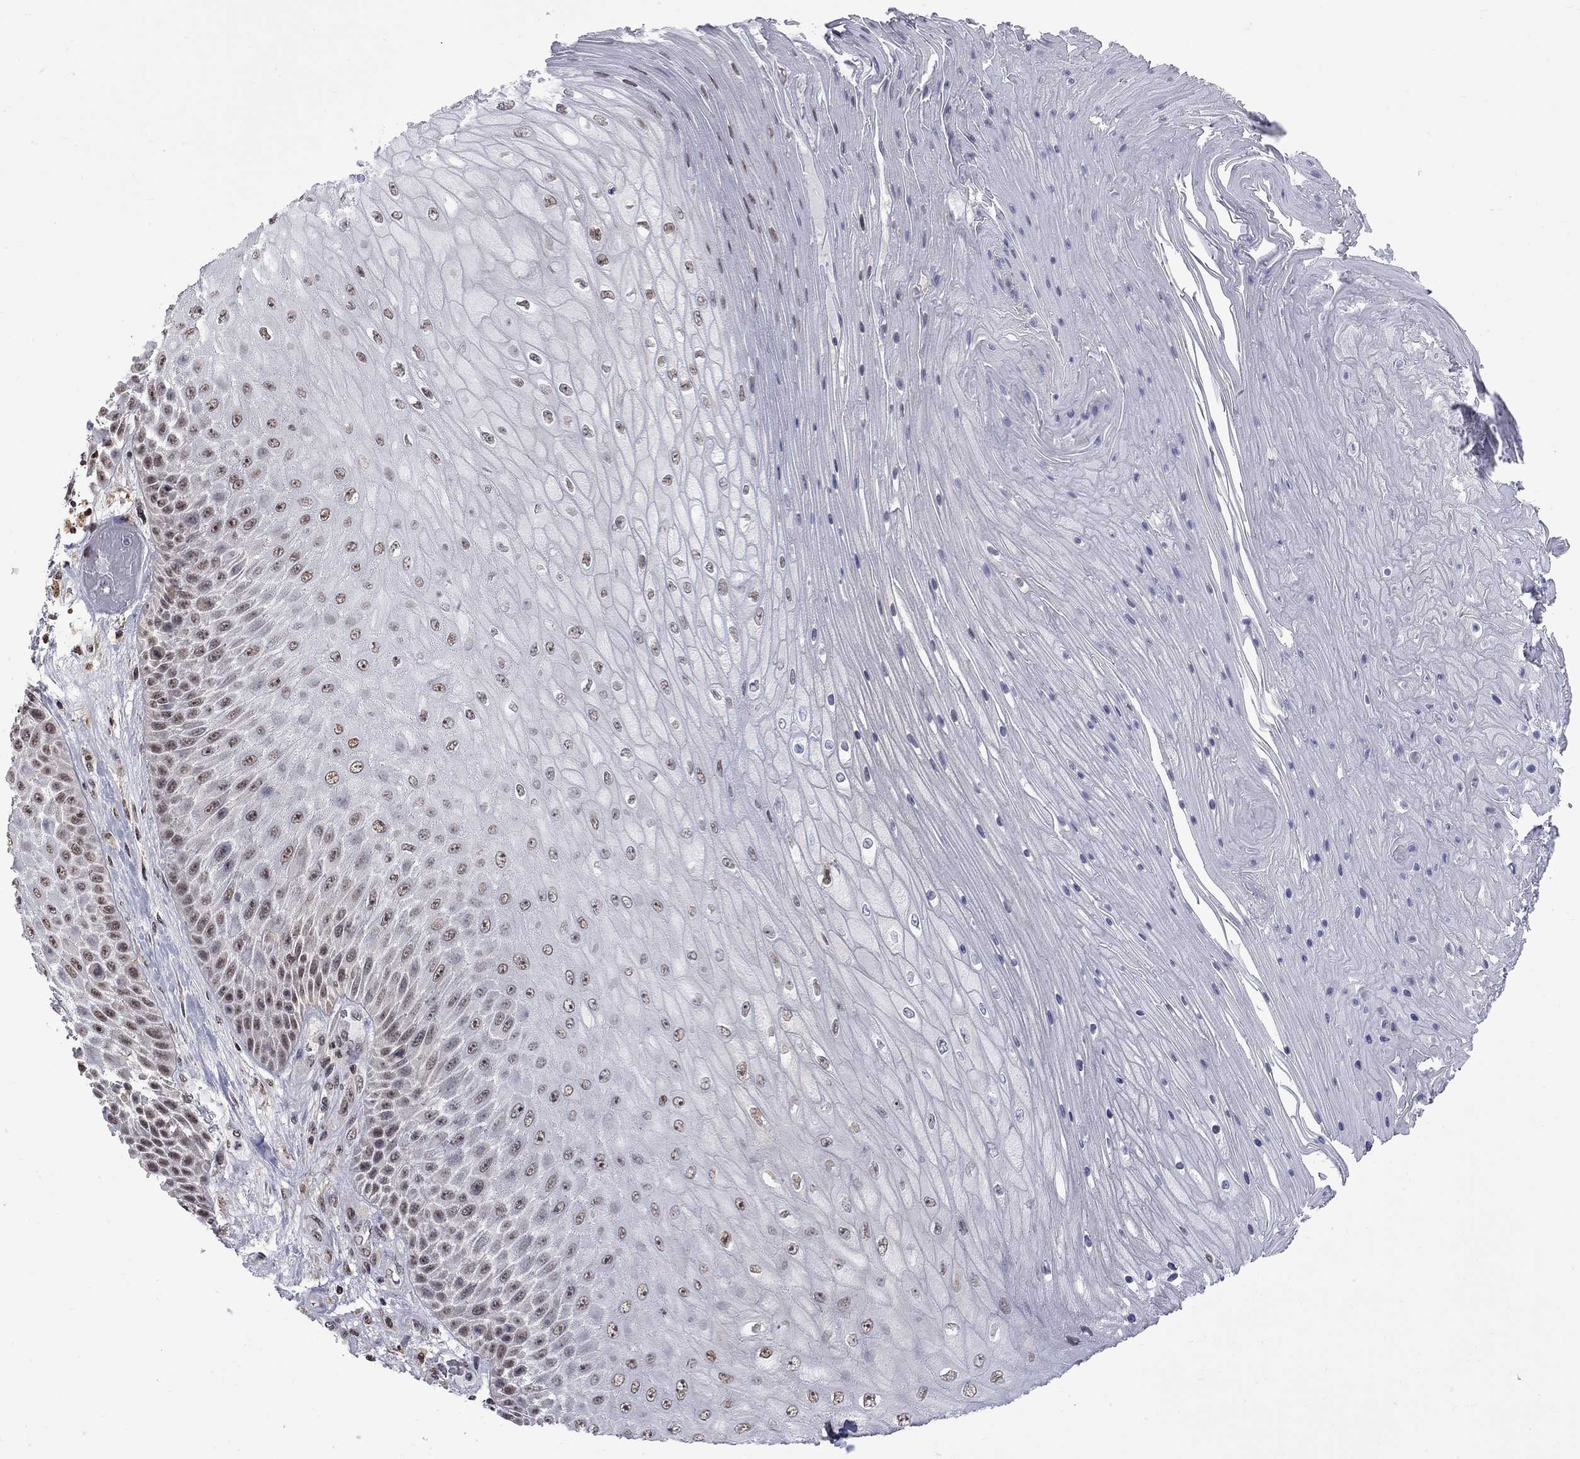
{"staining": {"intensity": "moderate", "quantity": "25%-75%", "location": "nuclear"}, "tissue": "skin cancer", "cell_type": "Tumor cells", "image_type": "cancer", "snomed": [{"axis": "morphology", "description": "Squamous cell carcinoma, NOS"}, {"axis": "topography", "description": "Skin"}], "caption": "This is an image of immunohistochemistry (IHC) staining of skin cancer (squamous cell carcinoma), which shows moderate staining in the nuclear of tumor cells.", "gene": "RFWD3", "patient": {"sex": "male", "age": 62}}